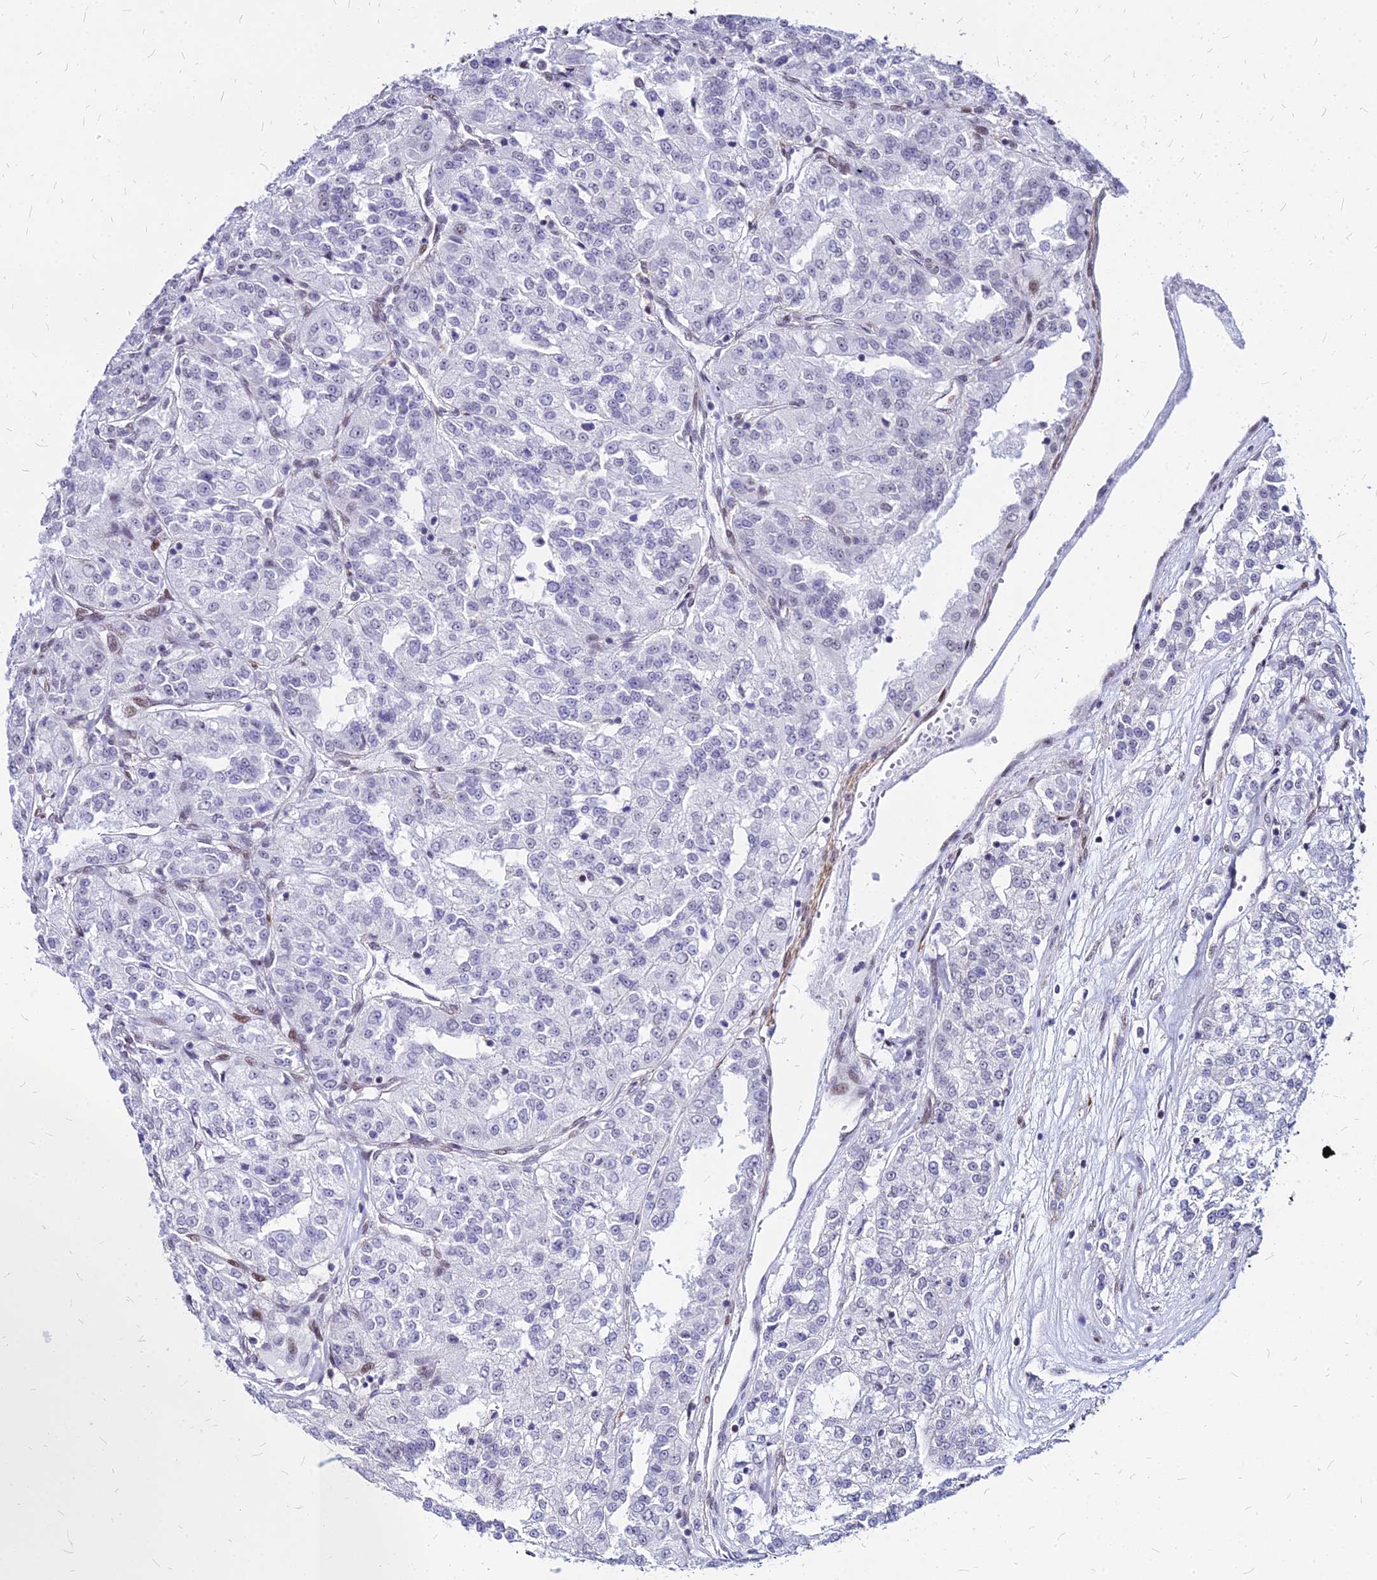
{"staining": {"intensity": "negative", "quantity": "none", "location": "none"}, "tissue": "renal cancer", "cell_type": "Tumor cells", "image_type": "cancer", "snomed": [{"axis": "morphology", "description": "Adenocarcinoma, NOS"}, {"axis": "topography", "description": "Kidney"}], "caption": "There is no significant staining in tumor cells of renal adenocarcinoma.", "gene": "FDX2", "patient": {"sex": "female", "age": 63}}